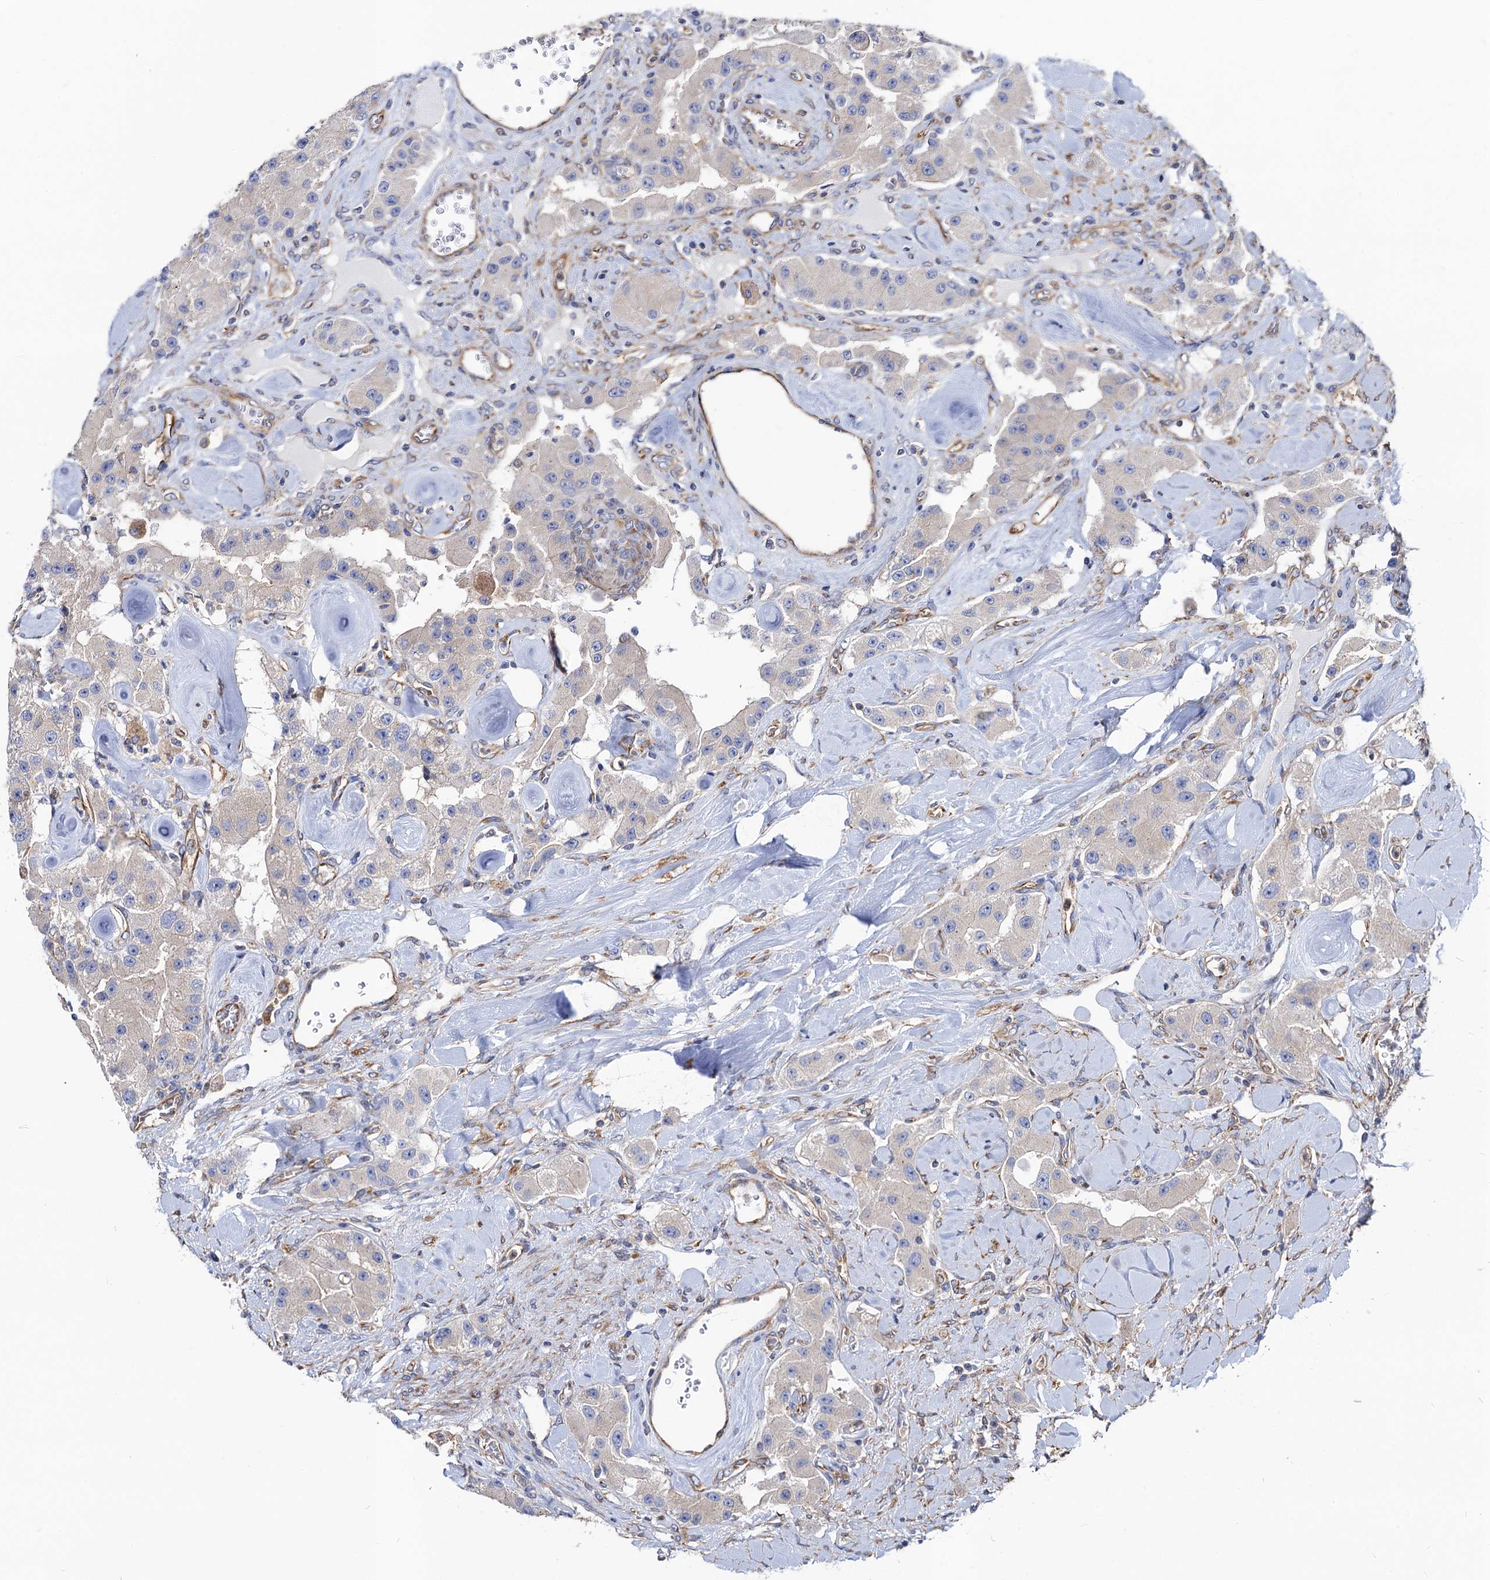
{"staining": {"intensity": "negative", "quantity": "none", "location": "none"}, "tissue": "carcinoid", "cell_type": "Tumor cells", "image_type": "cancer", "snomed": [{"axis": "morphology", "description": "Carcinoid, malignant, NOS"}, {"axis": "topography", "description": "Pancreas"}], "caption": "Tumor cells are negative for protein expression in human carcinoid (malignant). (Immunohistochemistry, brightfield microscopy, high magnification).", "gene": "DYDC1", "patient": {"sex": "male", "age": 41}}